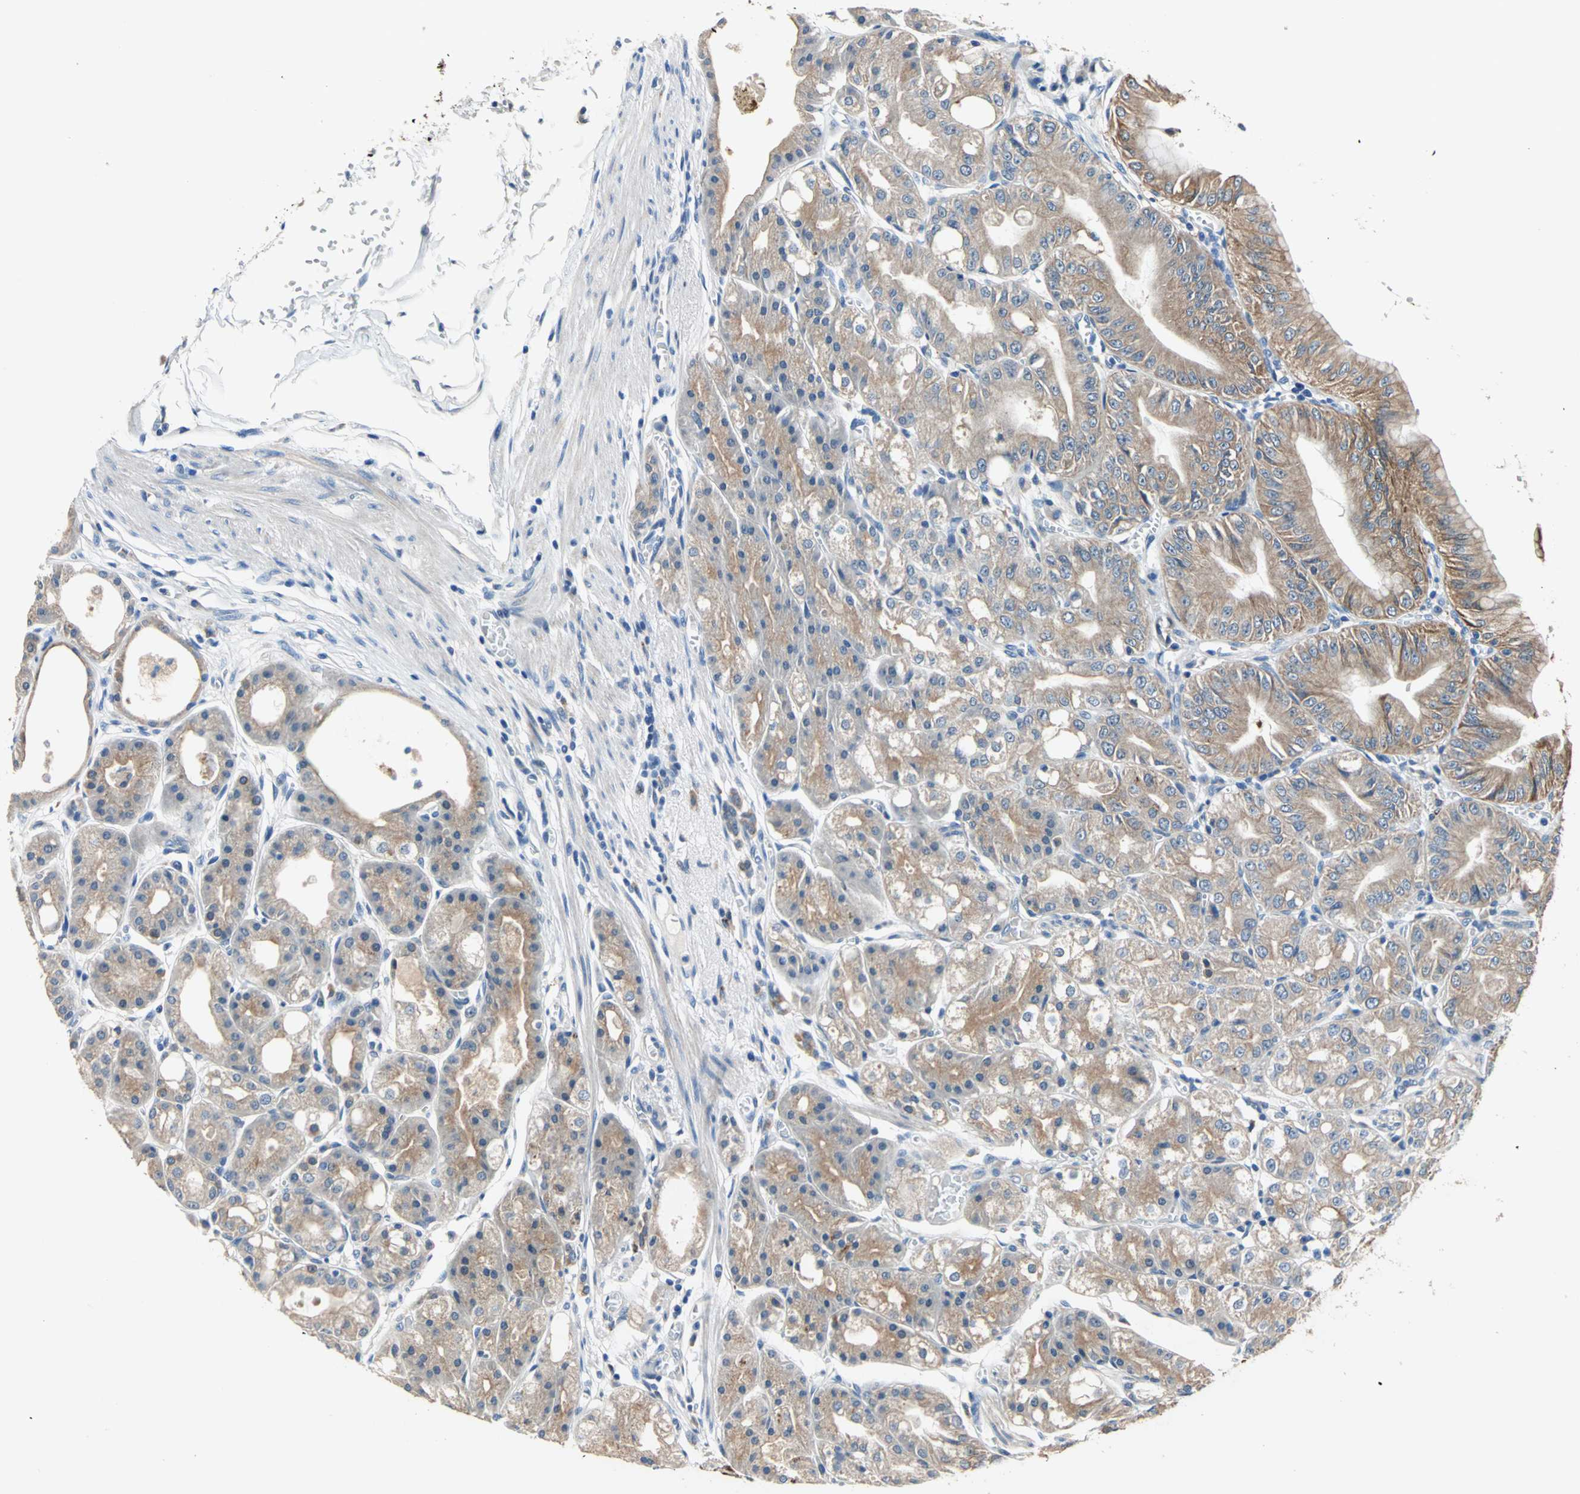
{"staining": {"intensity": "moderate", "quantity": ">75%", "location": "cytoplasmic/membranous"}, "tissue": "stomach", "cell_type": "Glandular cells", "image_type": "normal", "snomed": [{"axis": "morphology", "description": "Normal tissue, NOS"}, {"axis": "topography", "description": "Stomach, lower"}], "caption": "A photomicrograph of human stomach stained for a protein reveals moderate cytoplasmic/membranous brown staining in glandular cells. (IHC, brightfield microscopy, high magnification).", "gene": "RASD2", "patient": {"sex": "male", "age": 71}}